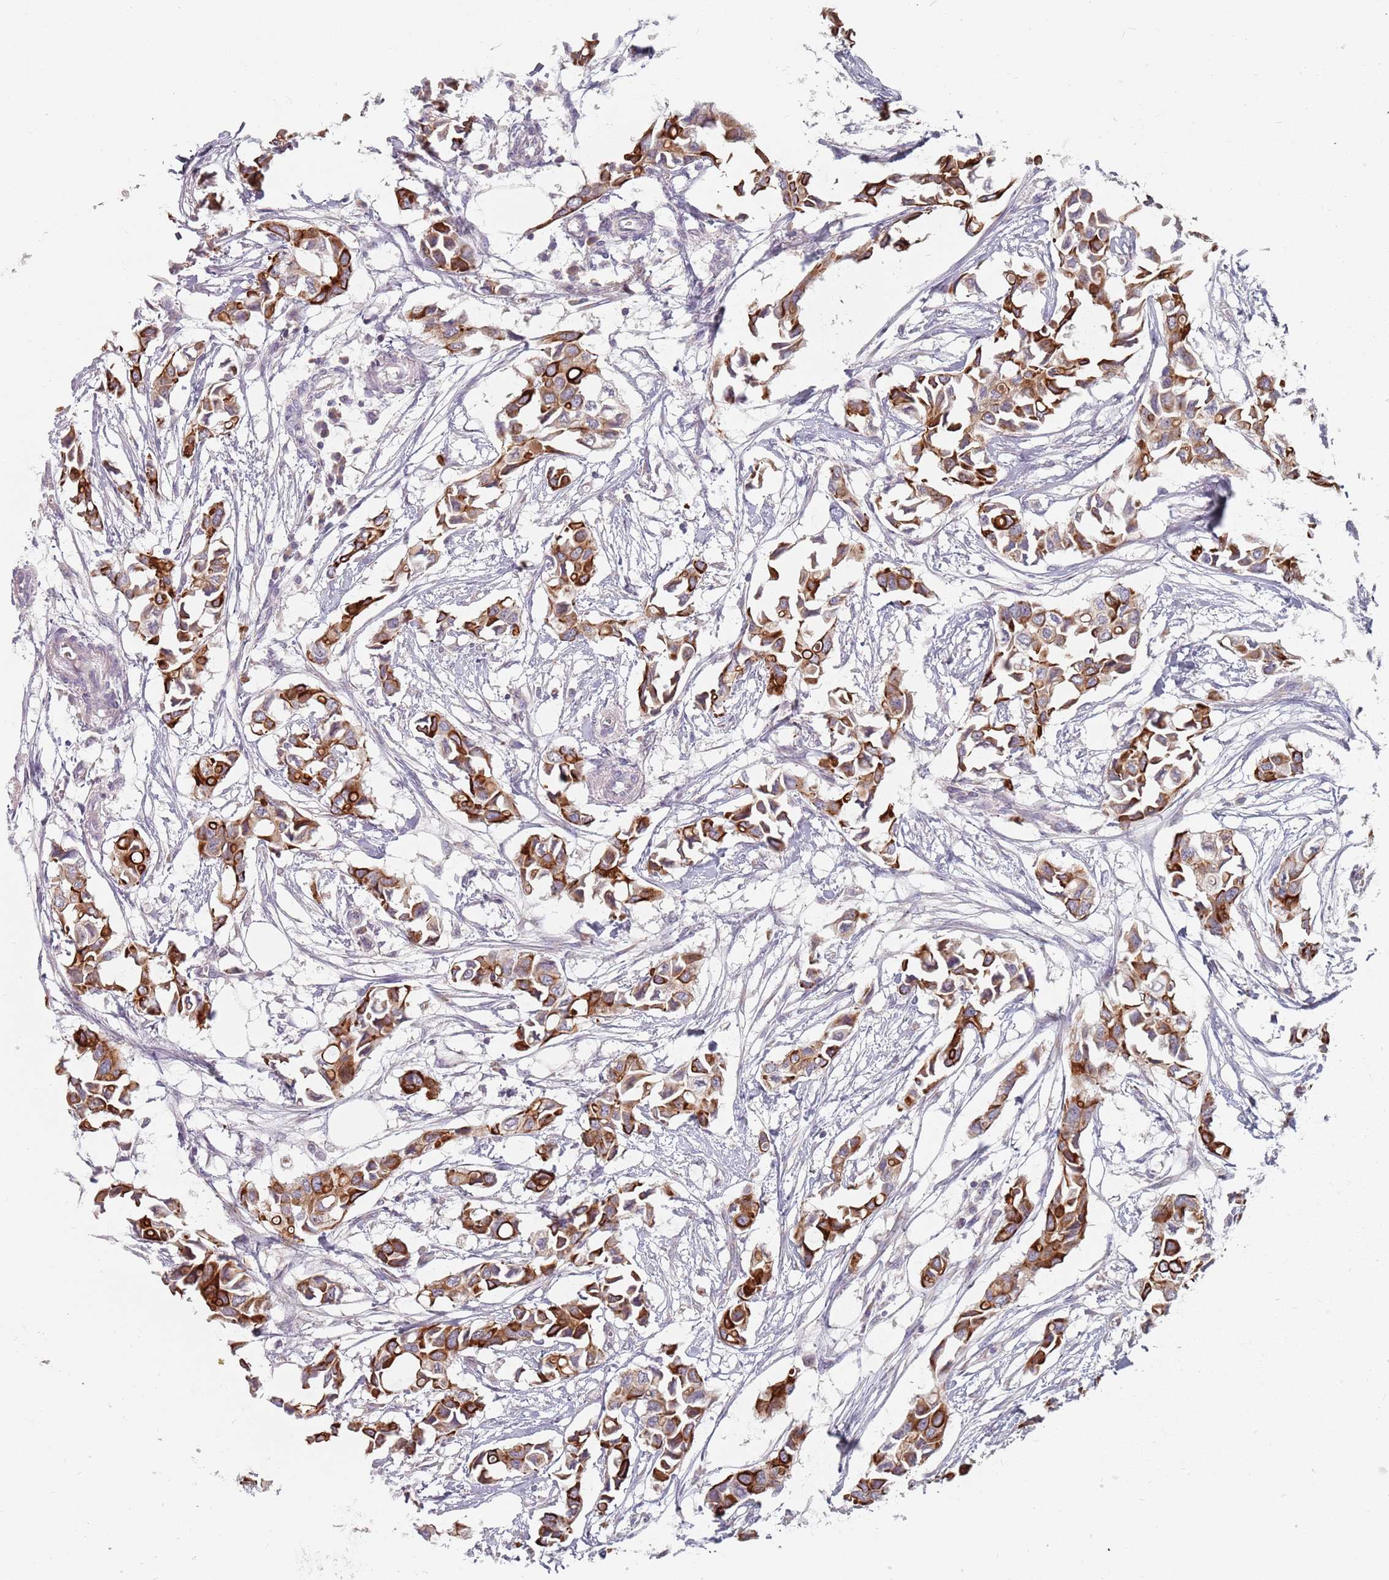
{"staining": {"intensity": "strong", "quantity": ">75%", "location": "cytoplasmic/membranous"}, "tissue": "breast cancer", "cell_type": "Tumor cells", "image_type": "cancer", "snomed": [{"axis": "morphology", "description": "Duct carcinoma"}, {"axis": "topography", "description": "Breast"}], "caption": "DAB (3,3'-diaminobenzidine) immunohistochemical staining of human breast cancer (intraductal carcinoma) exhibits strong cytoplasmic/membranous protein staining in approximately >75% of tumor cells.", "gene": "ADAL", "patient": {"sex": "female", "age": 41}}